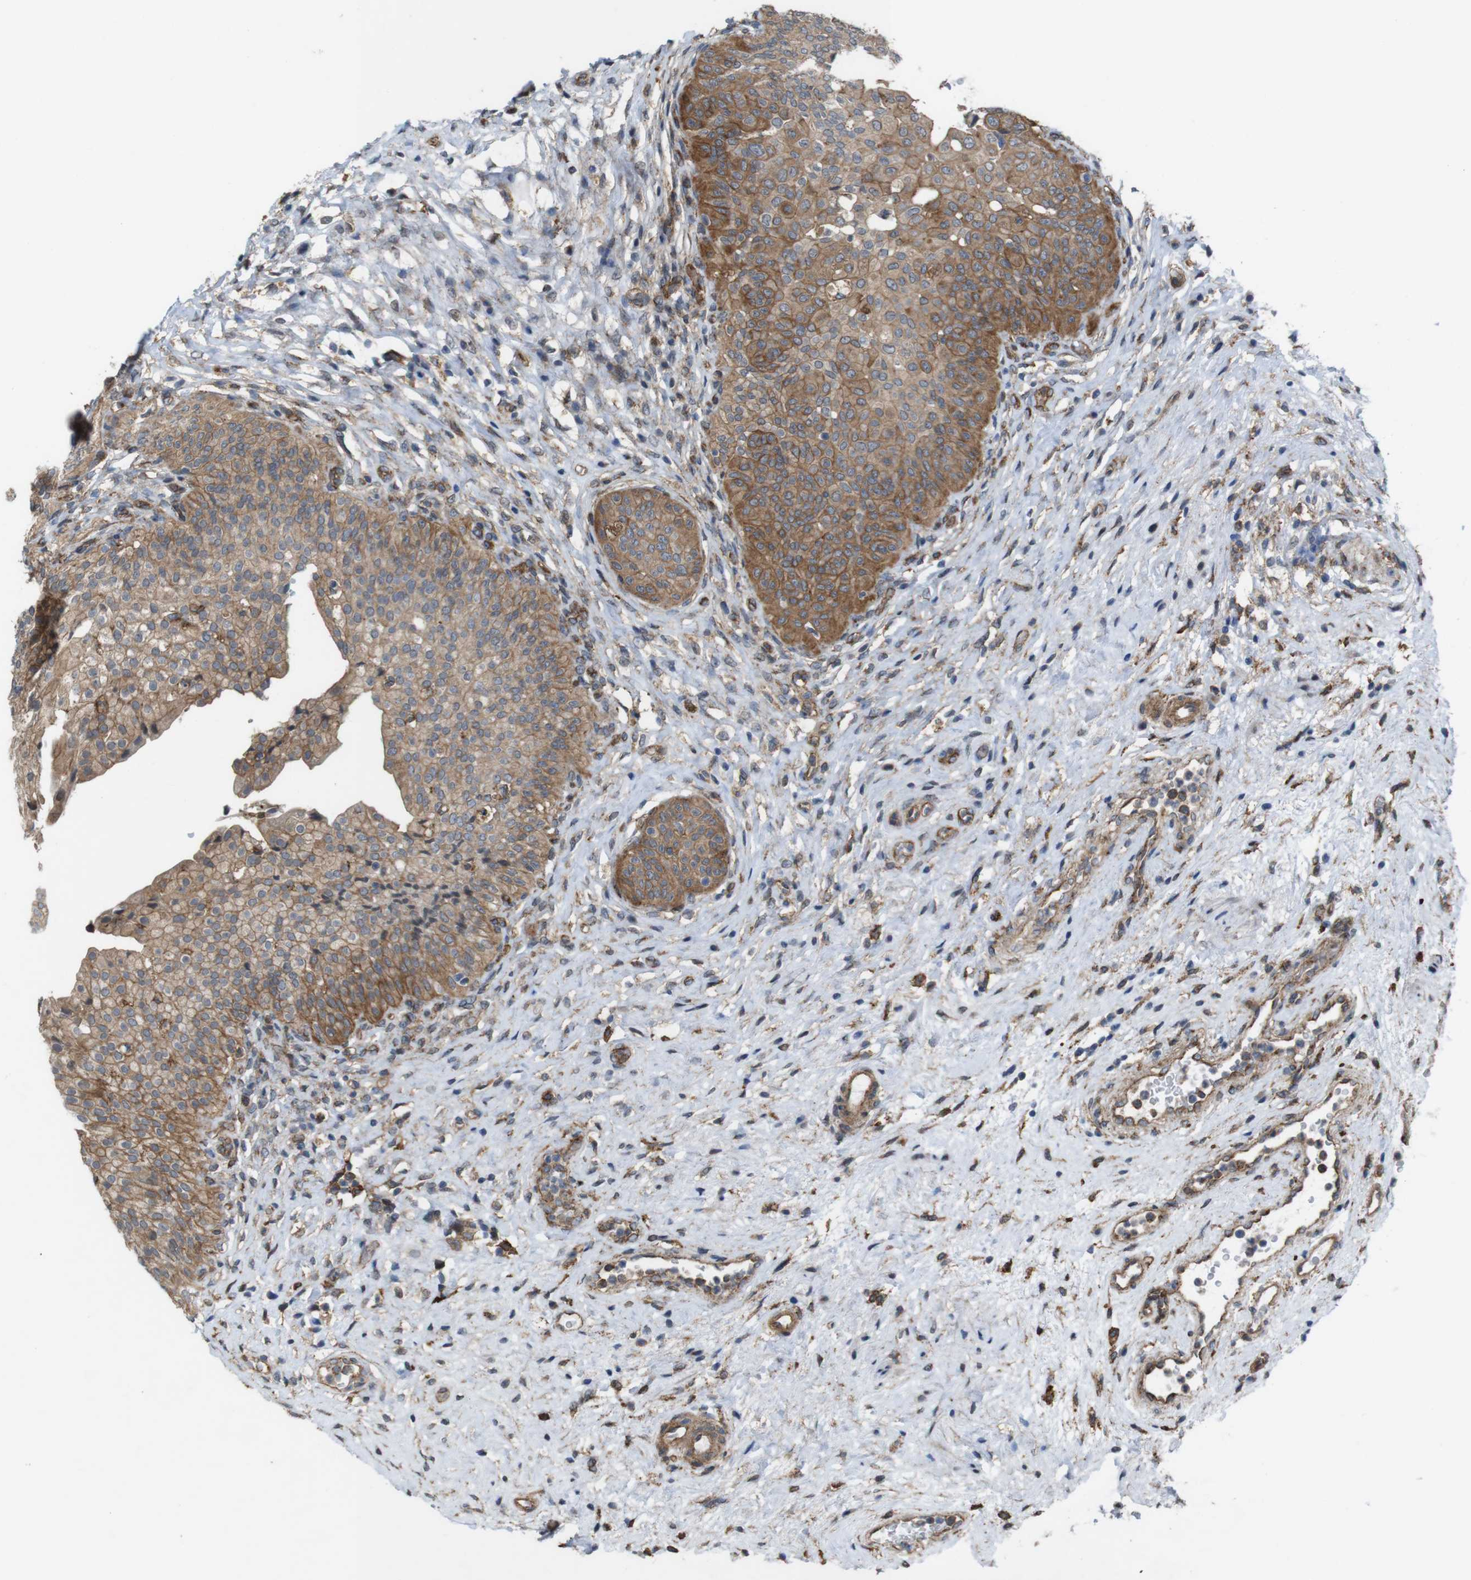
{"staining": {"intensity": "strong", "quantity": ">75%", "location": "cytoplasmic/membranous"}, "tissue": "urinary bladder", "cell_type": "Urothelial cells", "image_type": "normal", "snomed": [{"axis": "morphology", "description": "Normal tissue, NOS"}, {"axis": "topography", "description": "Urinary bladder"}], "caption": "Immunohistochemistry photomicrograph of normal urinary bladder stained for a protein (brown), which demonstrates high levels of strong cytoplasmic/membranous expression in about >75% of urothelial cells.", "gene": "PTGER4", "patient": {"sex": "male", "age": 46}}